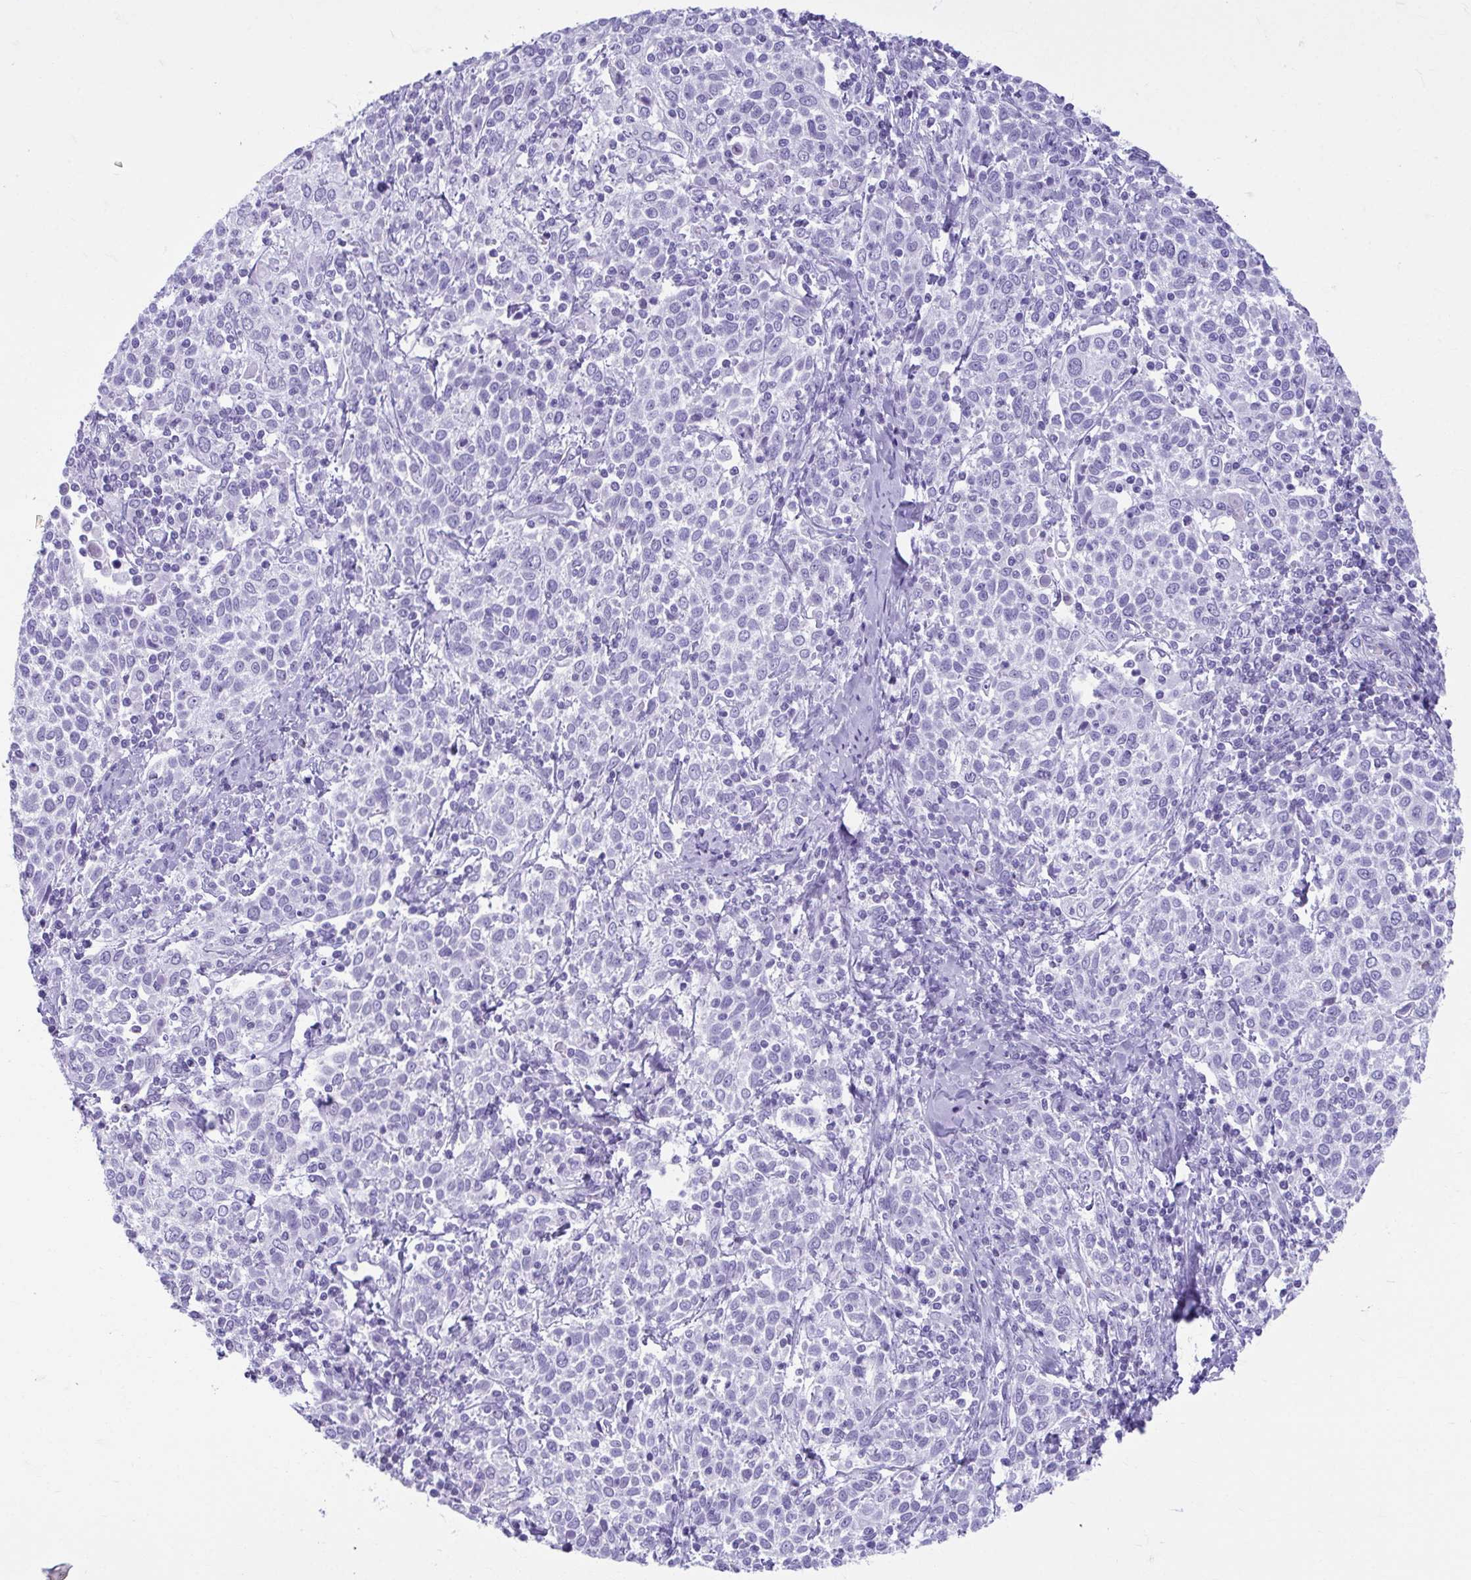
{"staining": {"intensity": "negative", "quantity": "none", "location": "none"}, "tissue": "cervical cancer", "cell_type": "Tumor cells", "image_type": "cancer", "snomed": [{"axis": "morphology", "description": "Squamous cell carcinoma, NOS"}, {"axis": "topography", "description": "Cervix"}], "caption": "The immunohistochemistry (IHC) micrograph has no significant positivity in tumor cells of cervical squamous cell carcinoma tissue. (Brightfield microscopy of DAB immunohistochemistry at high magnification).", "gene": "TCEAL3", "patient": {"sex": "female", "age": 61}}